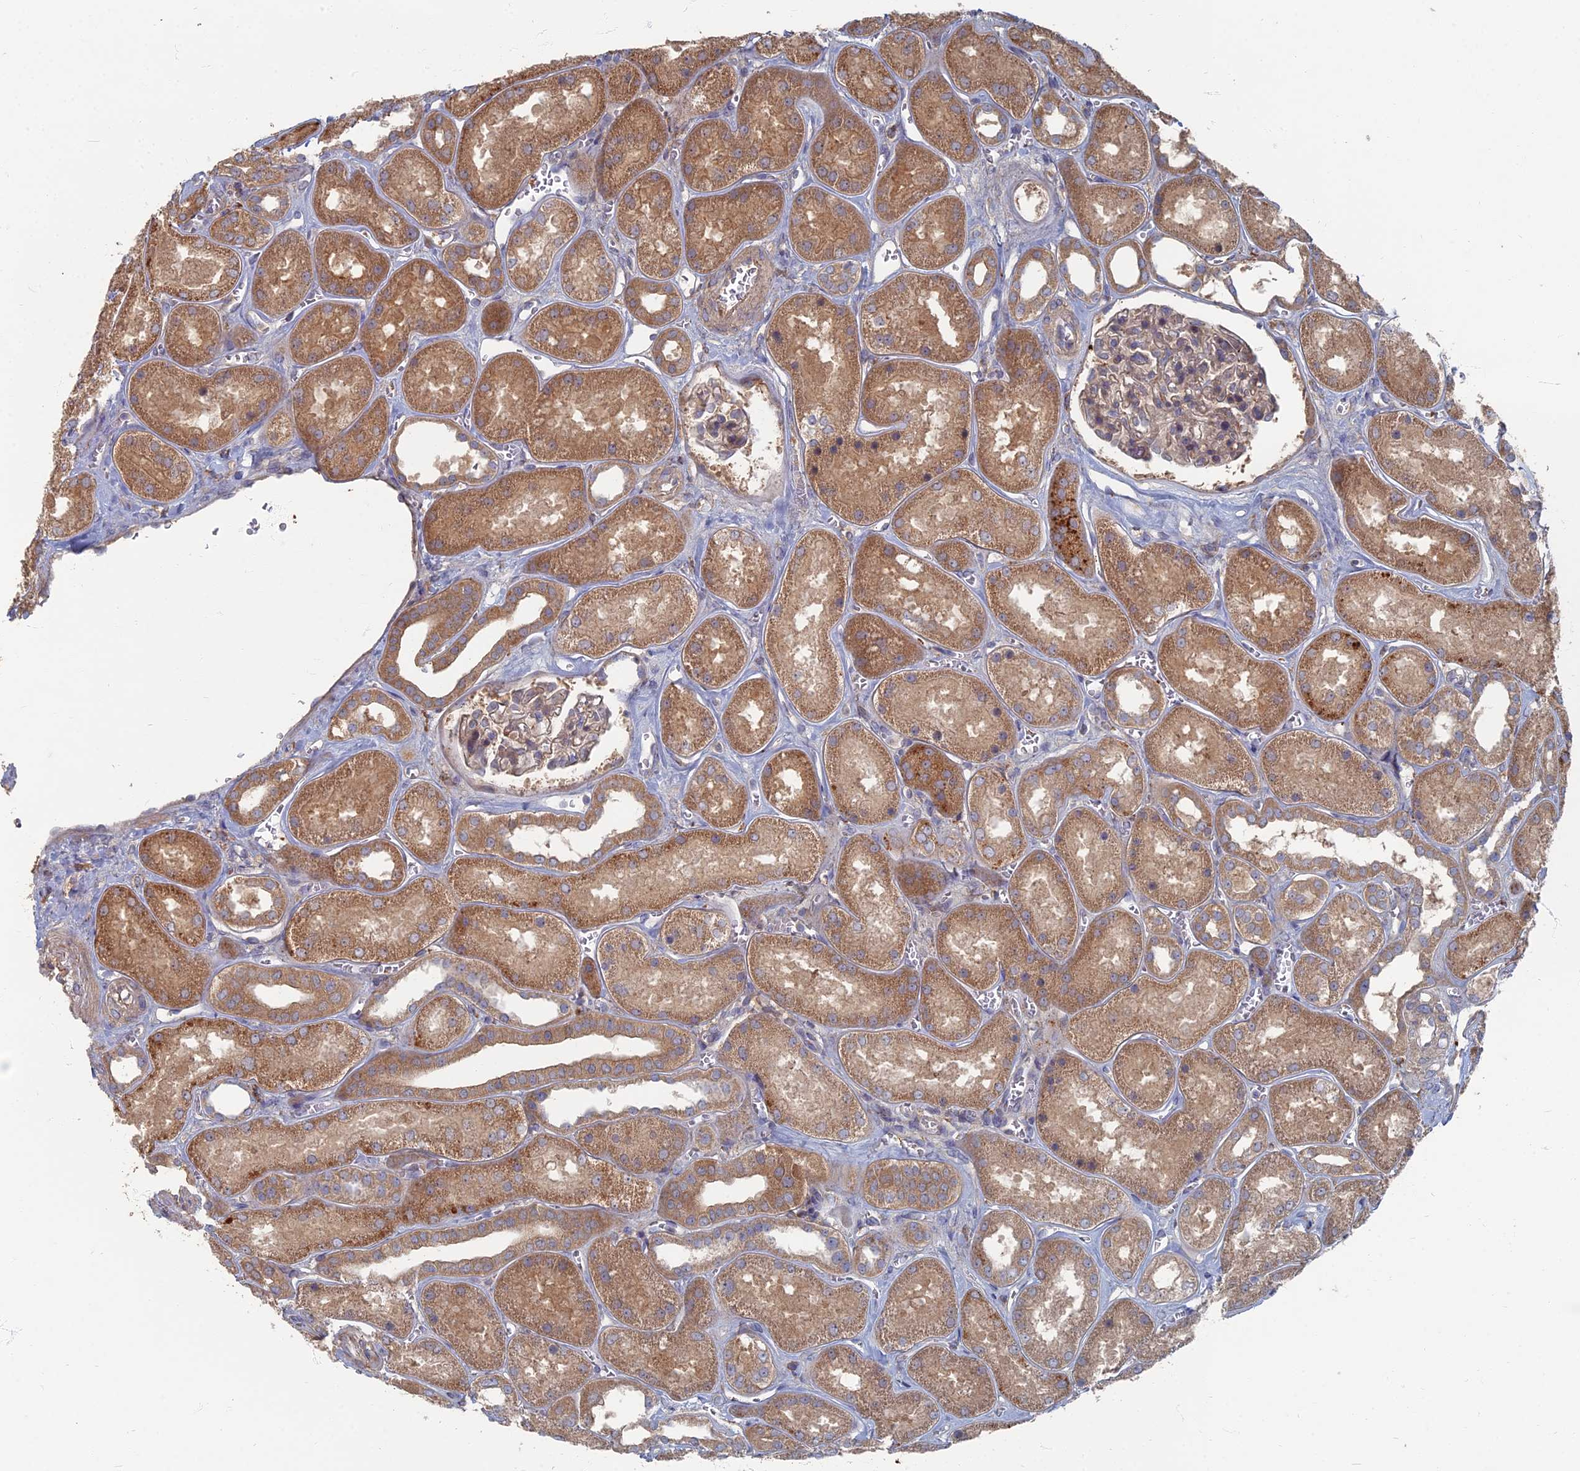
{"staining": {"intensity": "moderate", "quantity": "25%-75%", "location": "cytoplasmic/membranous"}, "tissue": "kidney", "cell_type": "Cells in glomeruli", "image_type": "normal", "snomed": [{"axis": "morphology", "description": "Normal tissue, NOS"}, {"axis": "morphology", "description": "Adenocarcinoma, NOS"}, {"axis": "topography", "description": "Kidney"}], "caption": "A brown stain labels moderate cytoplasmic/membranous expression of a protein in cells in glomeruli of normal kidney. (Stains: DAB (3,3'-diaminobenzidine) in brown, nuclei in blue, Microscopy: brightfield microscopy at high magnification).", "gene": "PPCDC", "patient": {"sex": "female", "age": 68}}